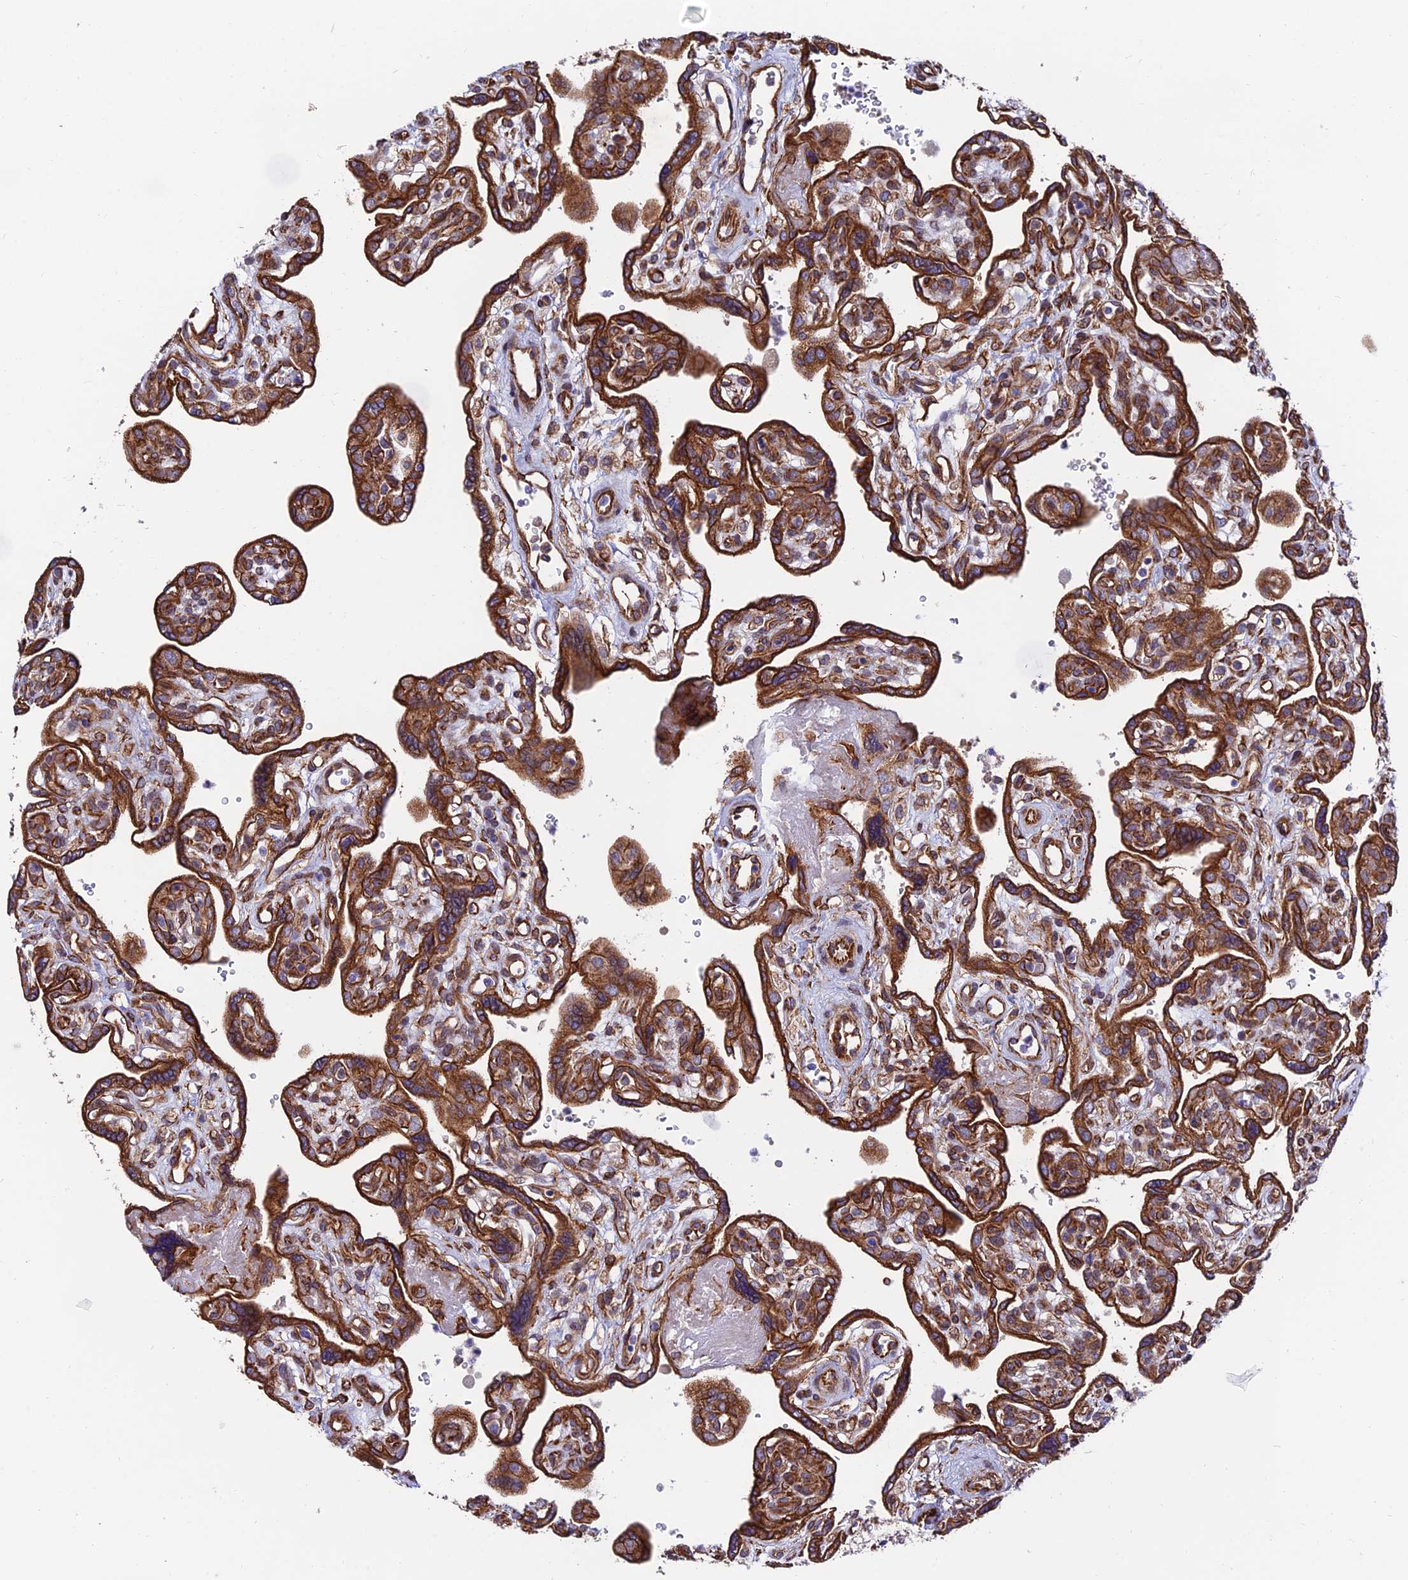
{"staining": {"intensity": "moderate", "quantity": ">75%", "location": "cytoplasmic/membranous"}, "tissue": "placenta", "cell_type": "Decidual cells", "image_type": "normal", "snomed": [{"axis": "morphology", "description": "Normal tissue, NOS"}, {"axis": "topography", "description": "Placenta"}], "caption": "A high-resolution micrograph shows IHC staining of unremarkable placenta, which shows moderate cytoplasmic/membranous positivity in about >75% of decidual cells.", "gene": "EXOC3L4", "patient": {"sex": "female", "age": 39}}